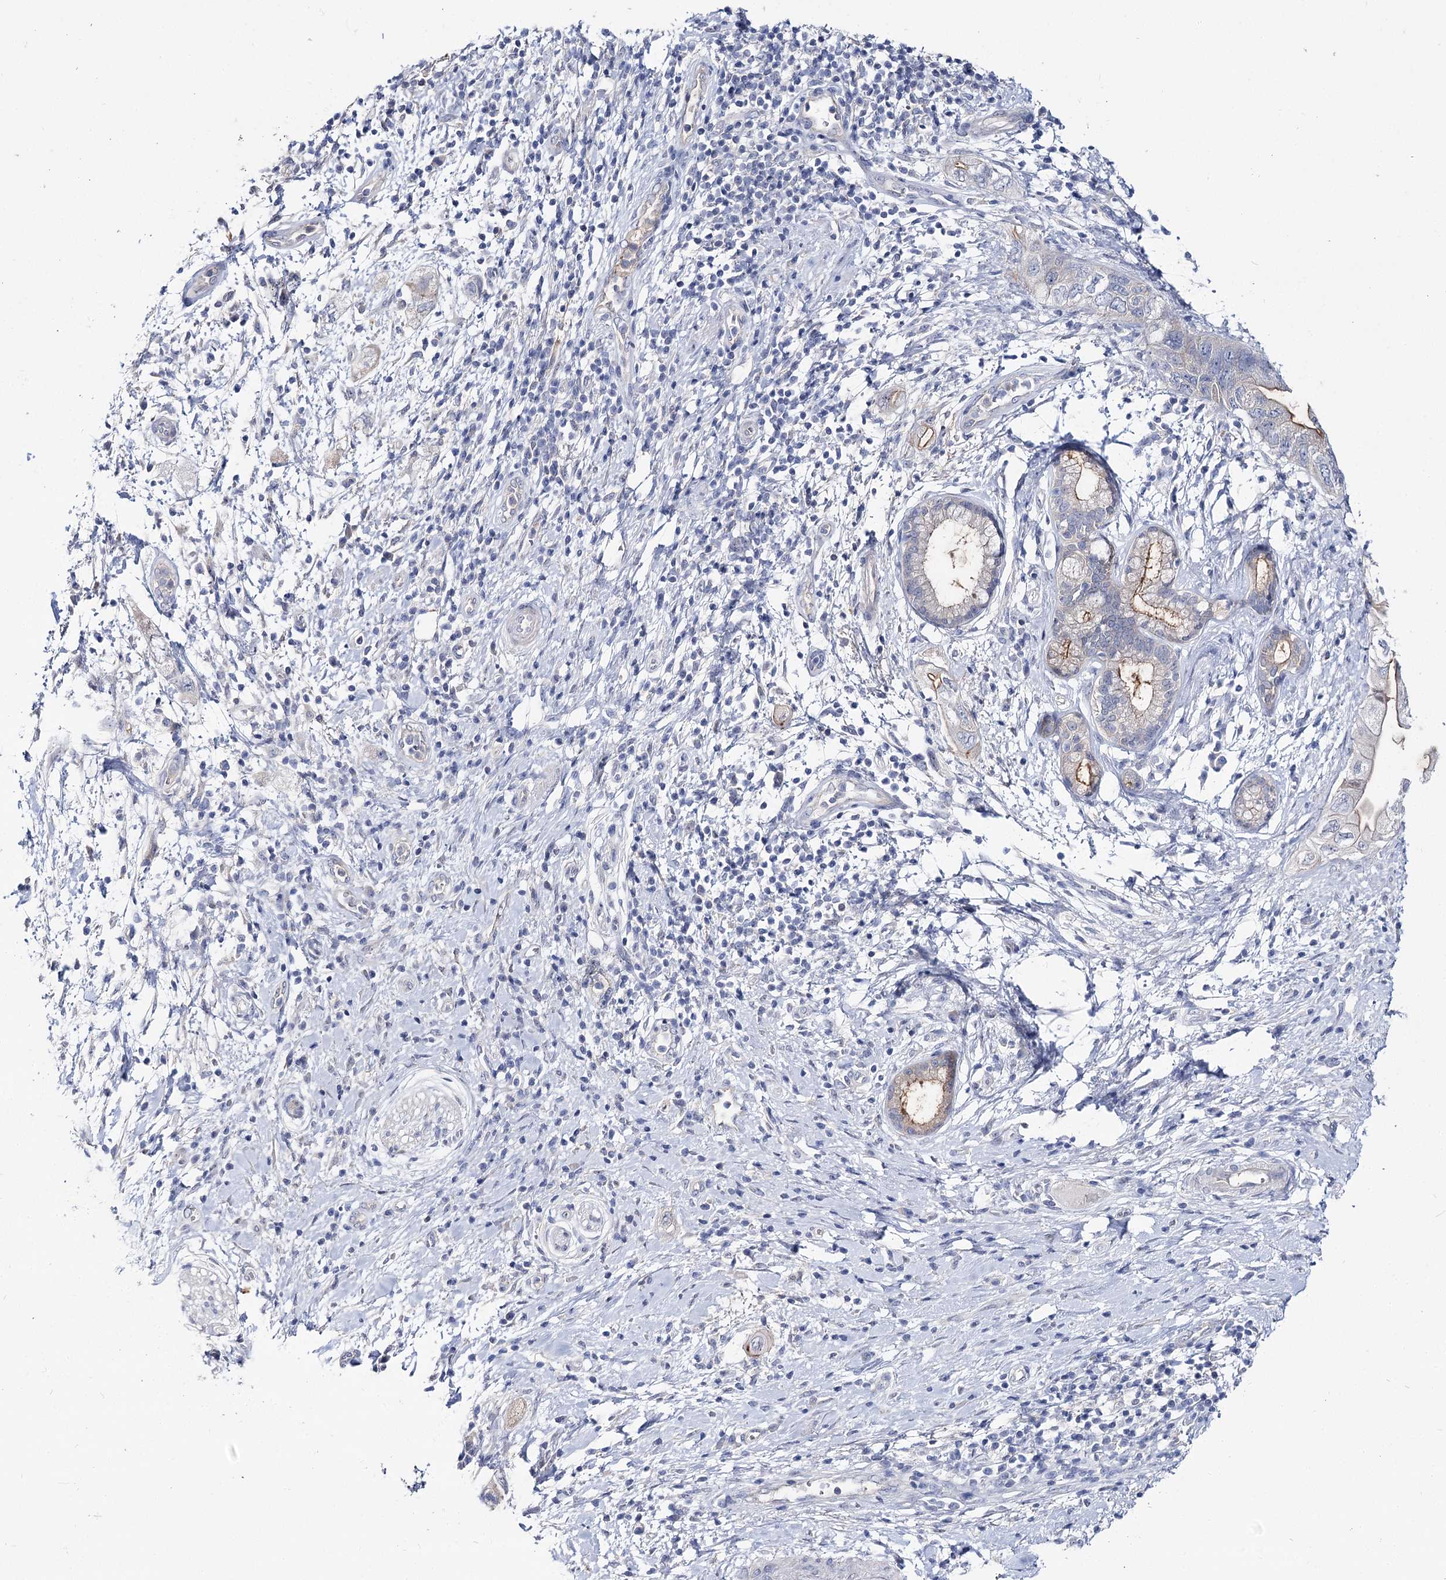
{"staining": {"intensity": "negative", "quantity": "none", "location": "none"}, "tissue": "pancreatic cancer", "cell_type": "Tumor cells", "image_type": "cancer", "snomed": [{"axis": "morphology", "description": "Adenocarcinoma, NOS"}, {"axis": "topography", "description": "Pancreas"}], "caption": "A micrograph of human pancreatic adenocarcinoma is negative for staining in tumor cells. The staining was performed using DAB to visualize the protein expression in brown, while the nuclei were stained in blue with hematoxylin (Magnification: 20x).", "gene": "UGP2", "patient": {"sex": "female", "age": 73}}